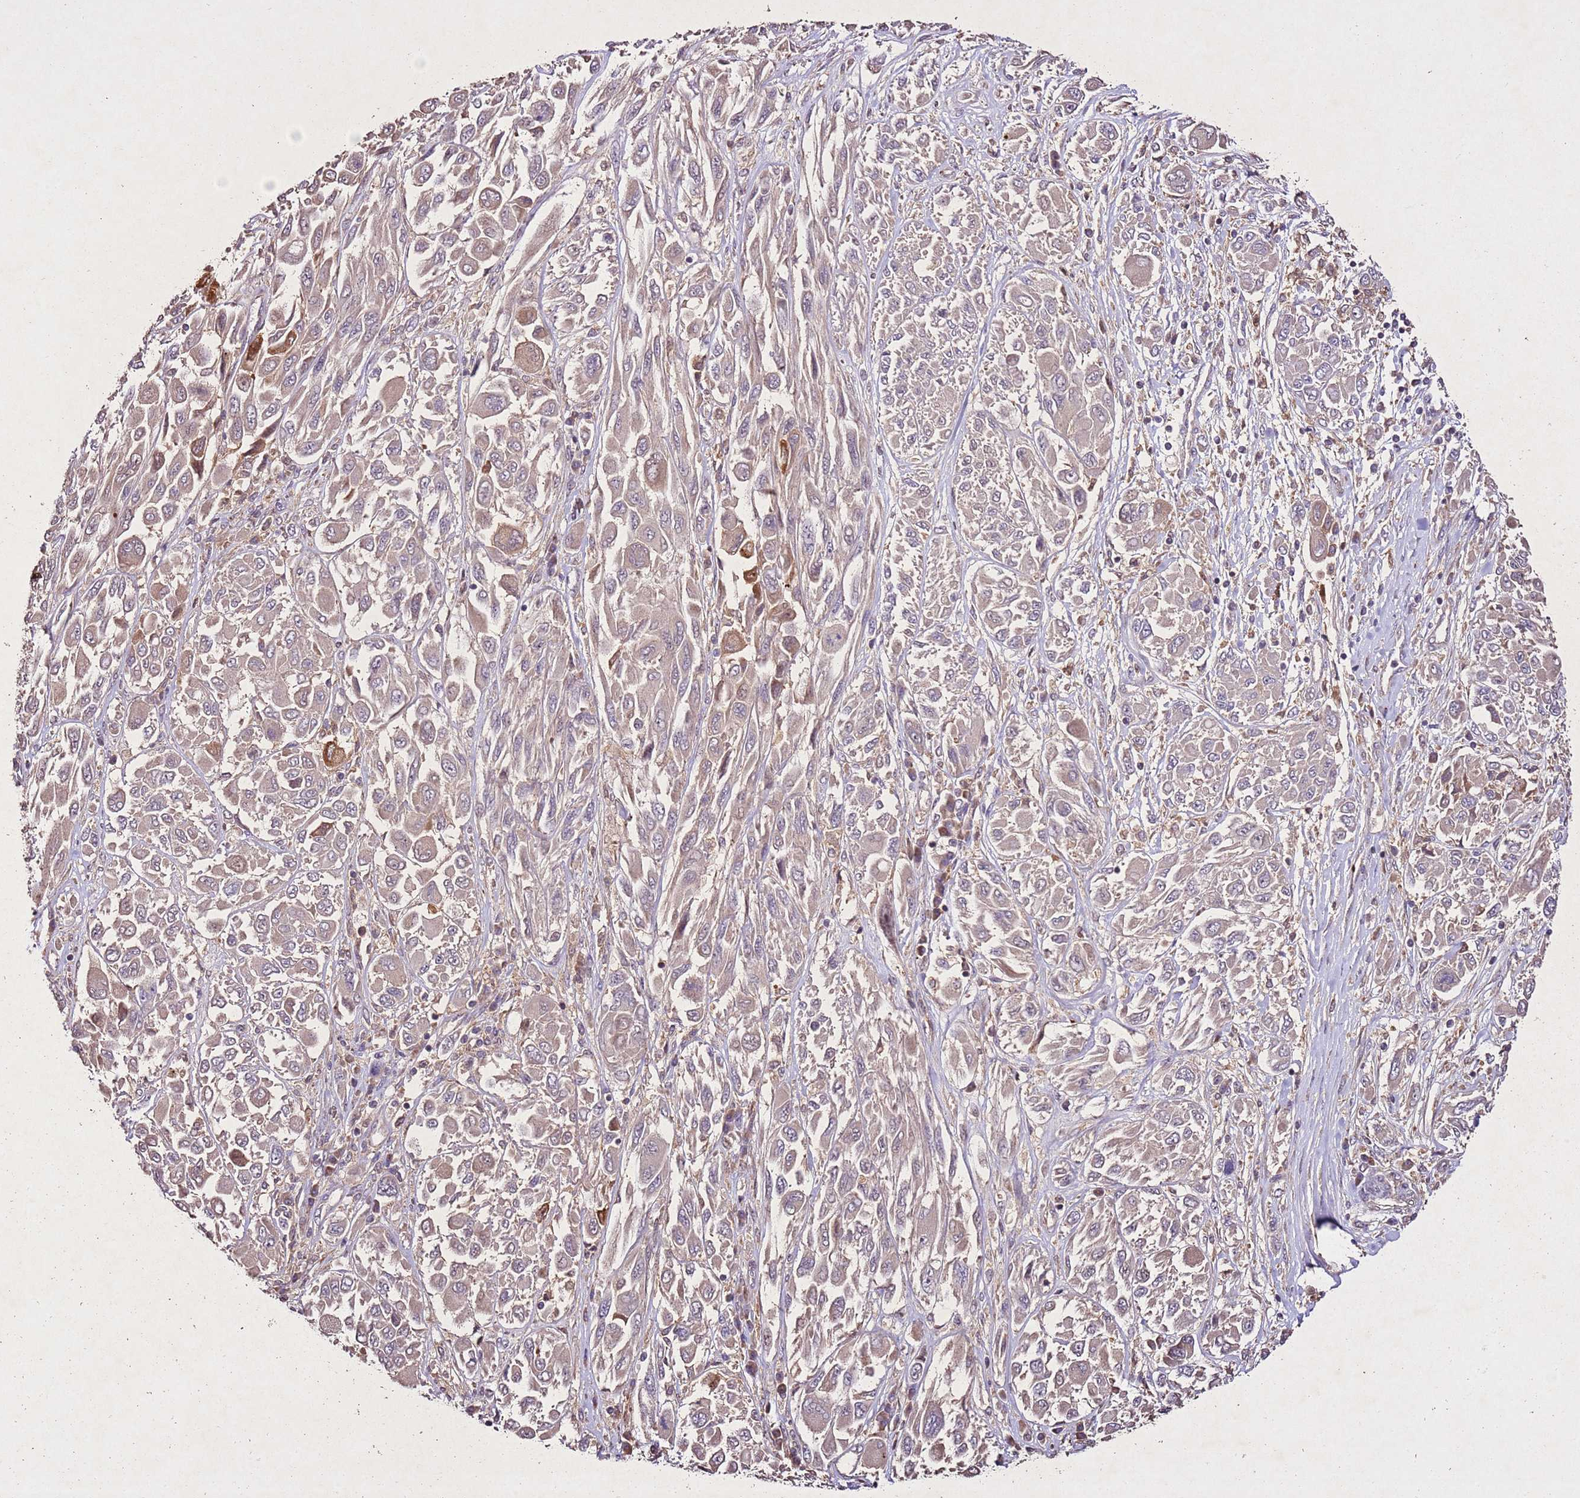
{"staining": {"intensity": "moderate", "quantity": "<25%", "location": "cytoplasmic/membranous"}, "tissue": "melanoma", "cell_type": "Tumor cells", "image_type": "cancer", "snomed": [{"axis": "morphology", "description": "Malignant melanoma, NOS"}, {"axis": "topography", "description": "Skin"}], "caption": "Malignant melanoma was stained to show a protein in brown. There is low levels of moderate cytoplasmic/membranous staining in about <25% of tumor cells.", "gene": "PTMA", "patient": {"sex": "female", "age": 91}}